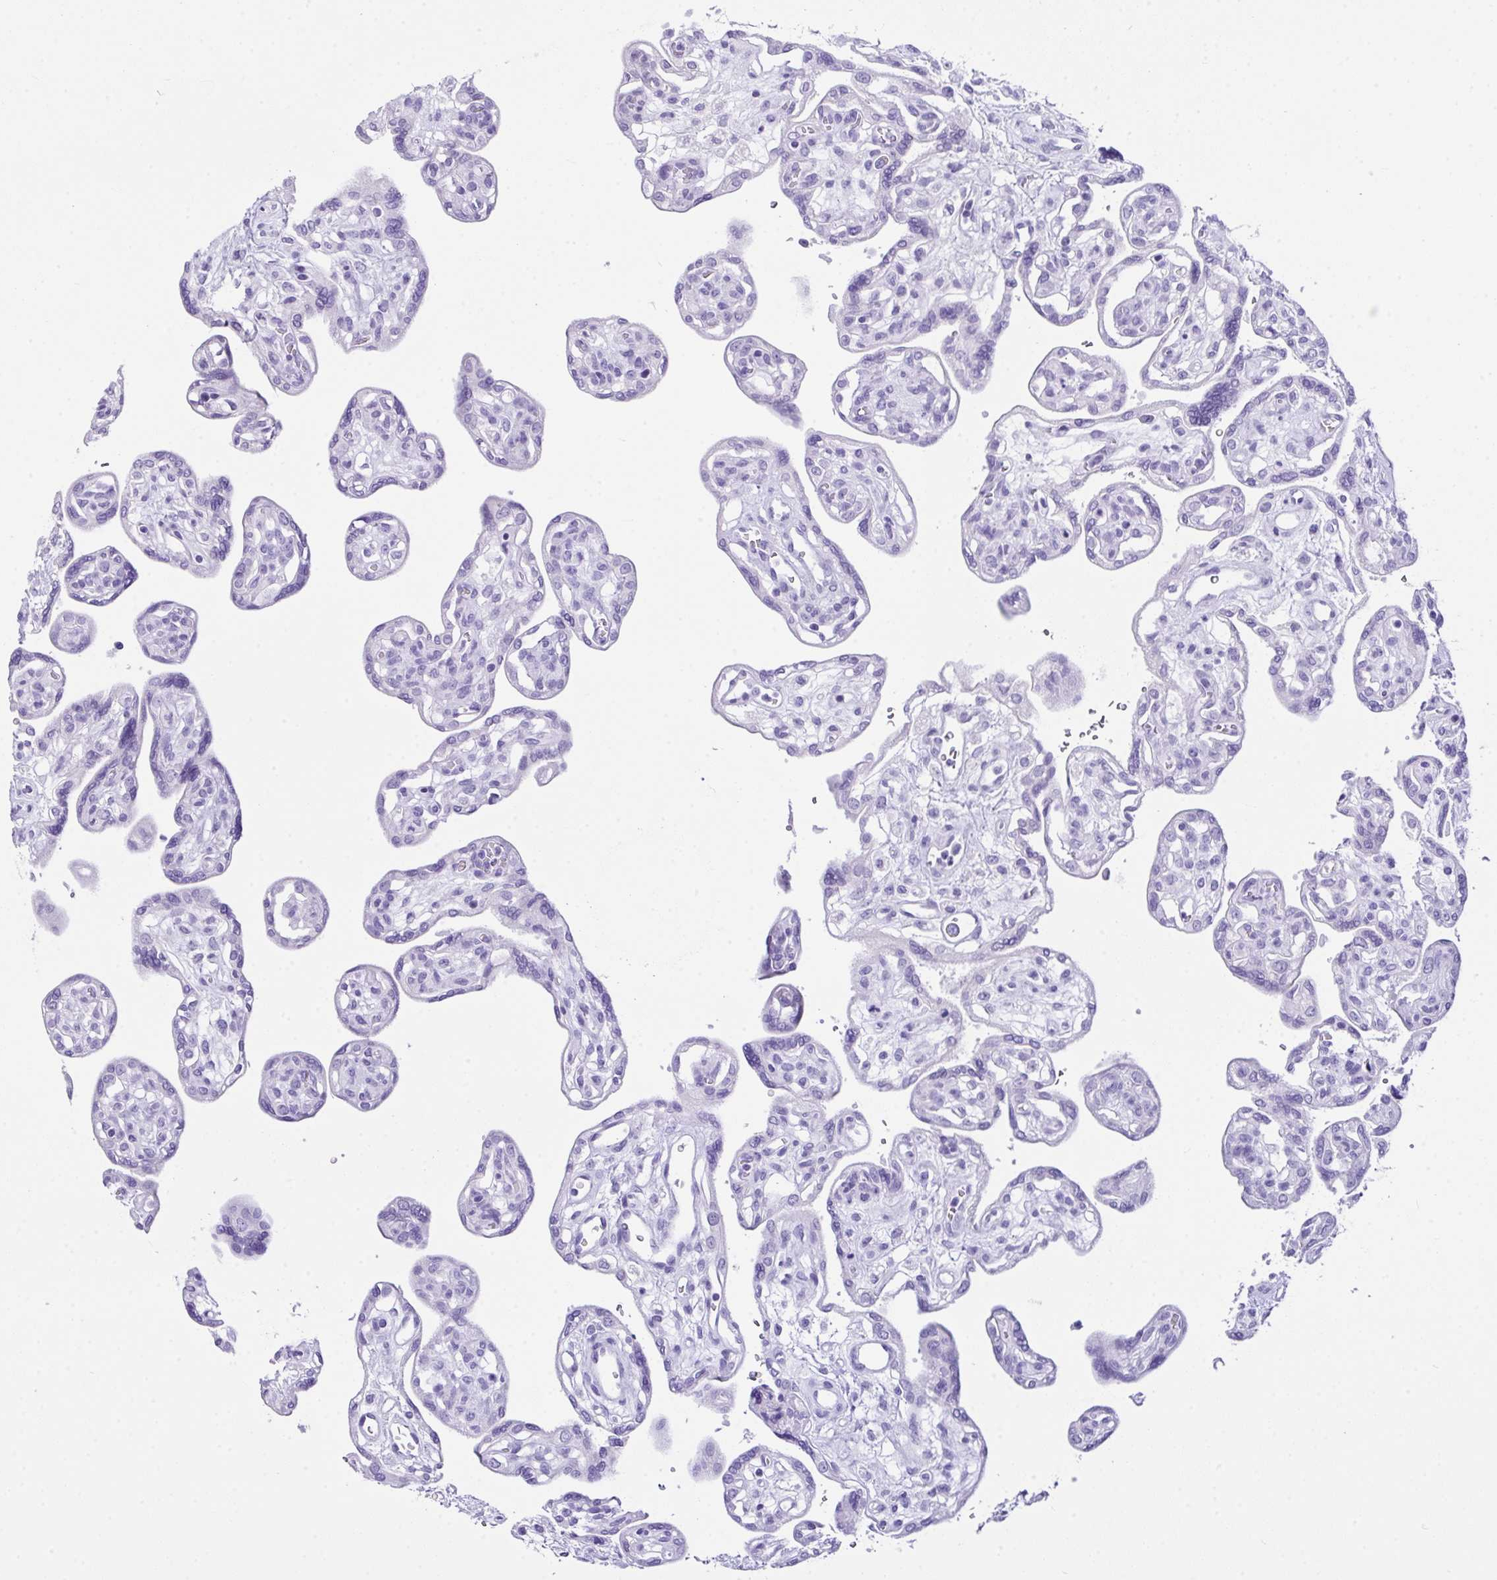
{"staining": {"intensity": "negative", "quantity": "none", "location": "none"}, "tissue": "placenta", "cell_type": "Decidual cells", "image_type": "normal", "snomed": [{"axis": "morphology", "description": "Normal tissue, NOS"}, {"axis": "topography", "description": "Placenta"}], "caption": "Placenta stained for a protein using immunohistochemistry (IHC) displays no staining decidual cells.", "gene": "LGALS4", "patient": {"sex": "female", "age": 39}}